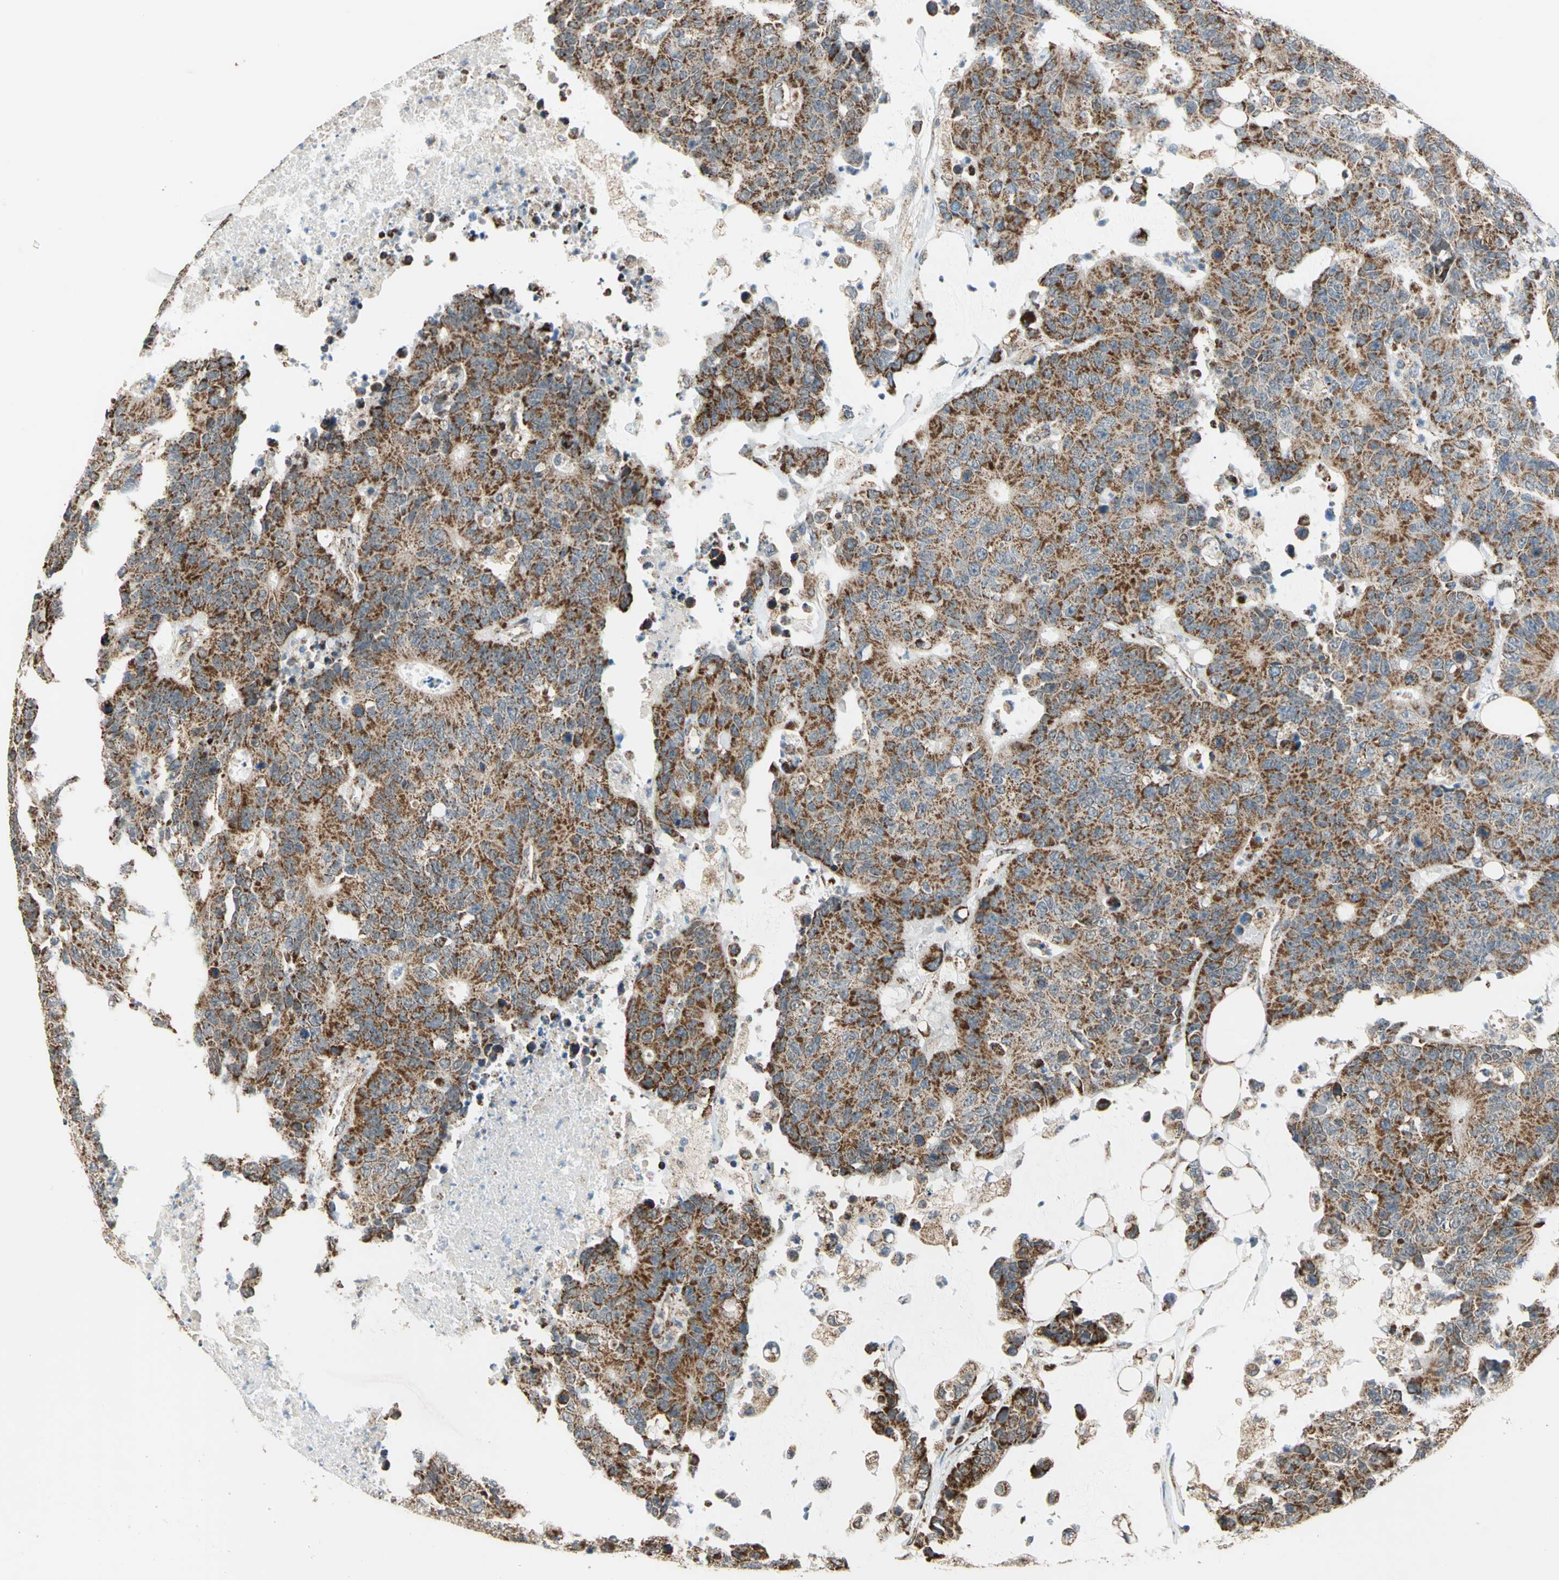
{"staining": {"intensity": "moderate", "quantity": ">75%", "location": "cytoplasmic/membranous"}, "tissue": "colorectal cancer", "cell_type": "Tumor cells", "image_type": "cancer", "snomed": [{"axis": "morphology", "description": "Adenocarcinoma, NOS"}, {"axis": "topography", "description": "Colon"}], "caption": "Colorectal cancer stained with a protein marker demonstrates moderate staining in tumor cells.", "gene": "MRPS22", "patient": {"sex": "female", "age": 86}}